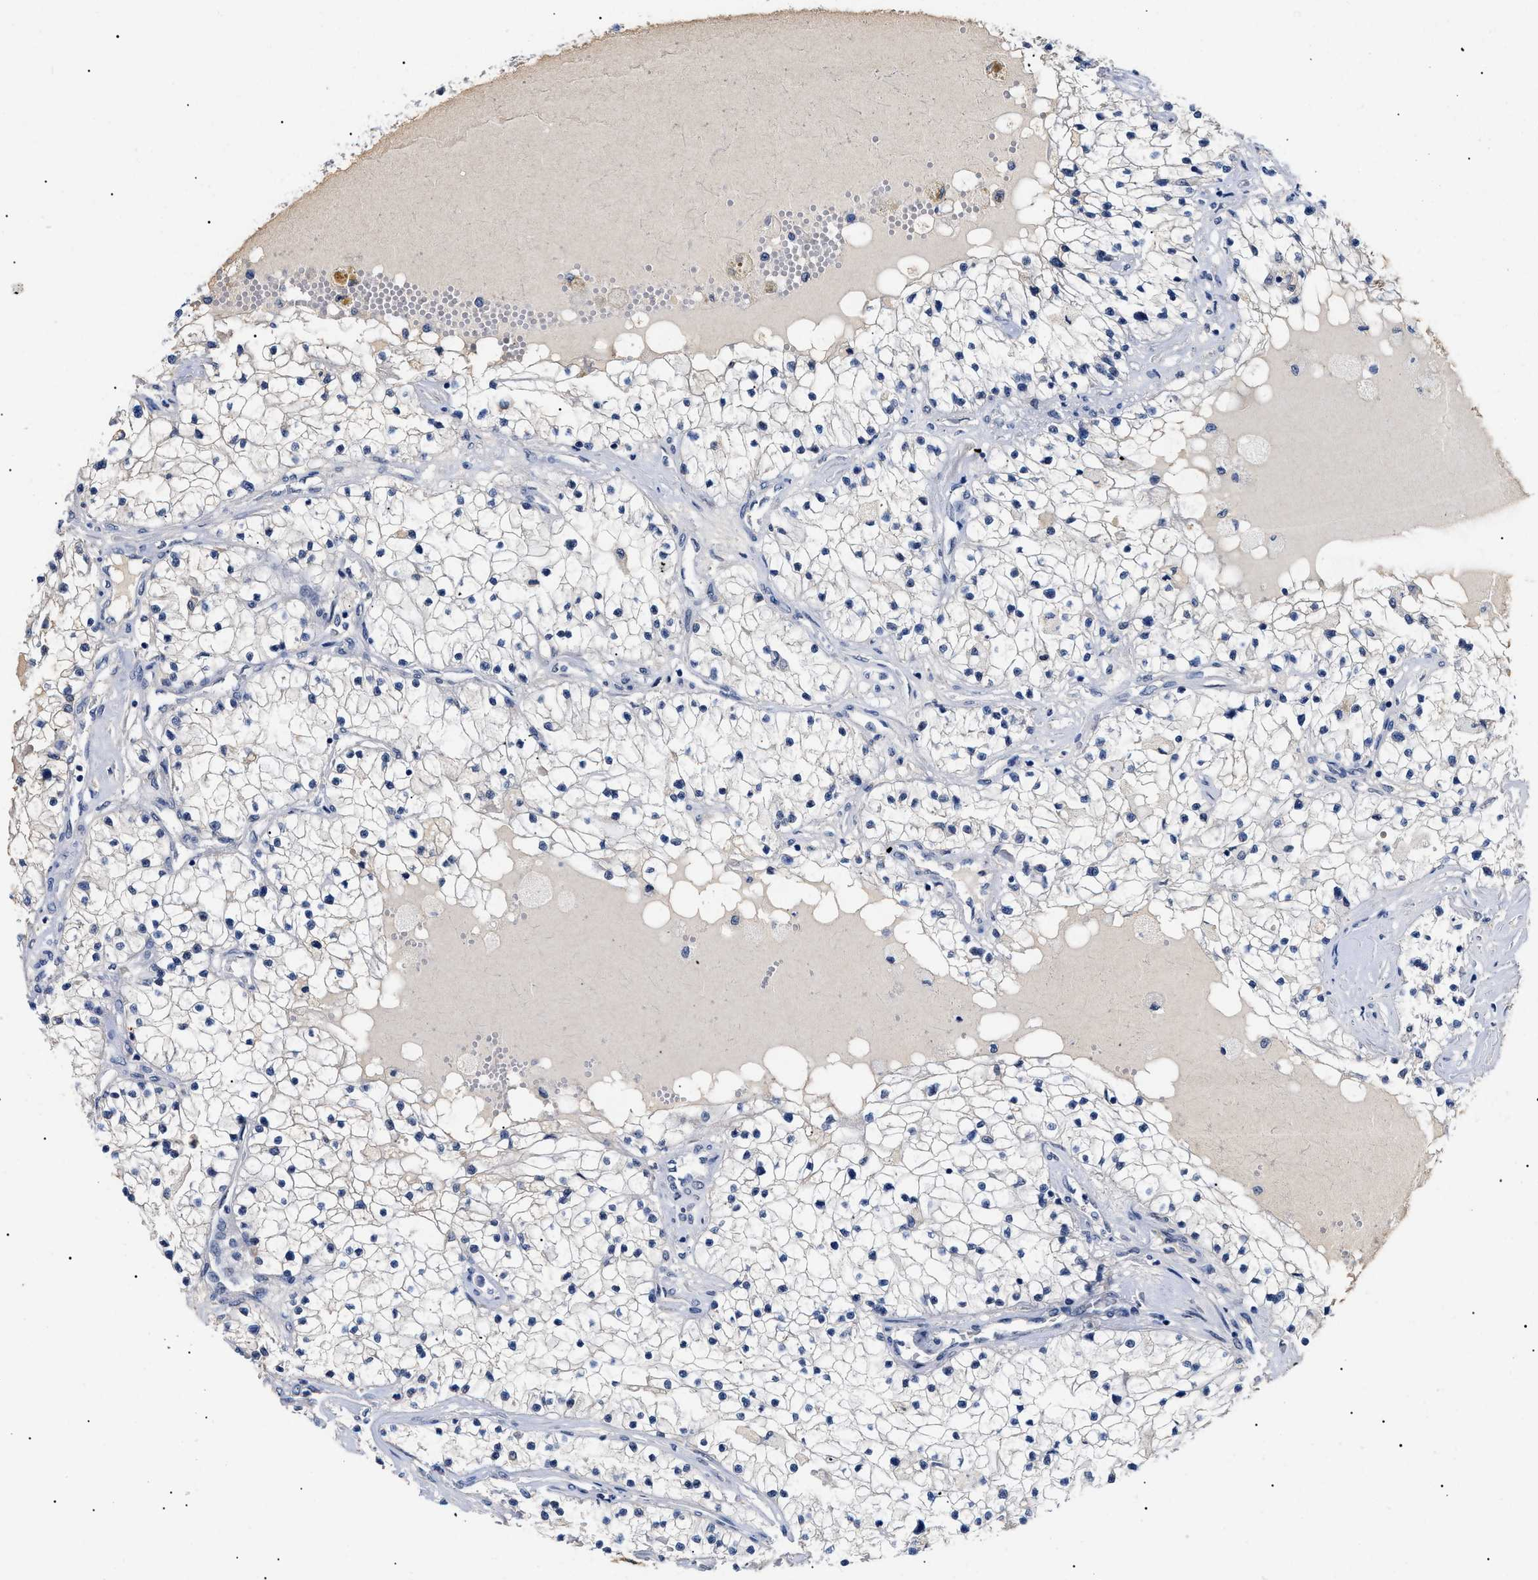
{"staining": {"intensity": "negative", "quantity": "none", "location": "none"}, "tissue": "renal cancer", "cell_type": "Tumor cells", "image_type": "cancer", "snomed": [{"axis": "morphology", "description": "Adenocarcinoma, NOS"}, {"axis": "topography", "description": "Kidney"}], "caption": "Tumor cells are negative for brown protein staining in adenocarcinoma (renal). (DAB (3,3'-diaminobenzidine) immunohistochemistry (IHC), high magnification).", "gene": "PRRT2", "patient": {"sex": "male", "age": 68}}